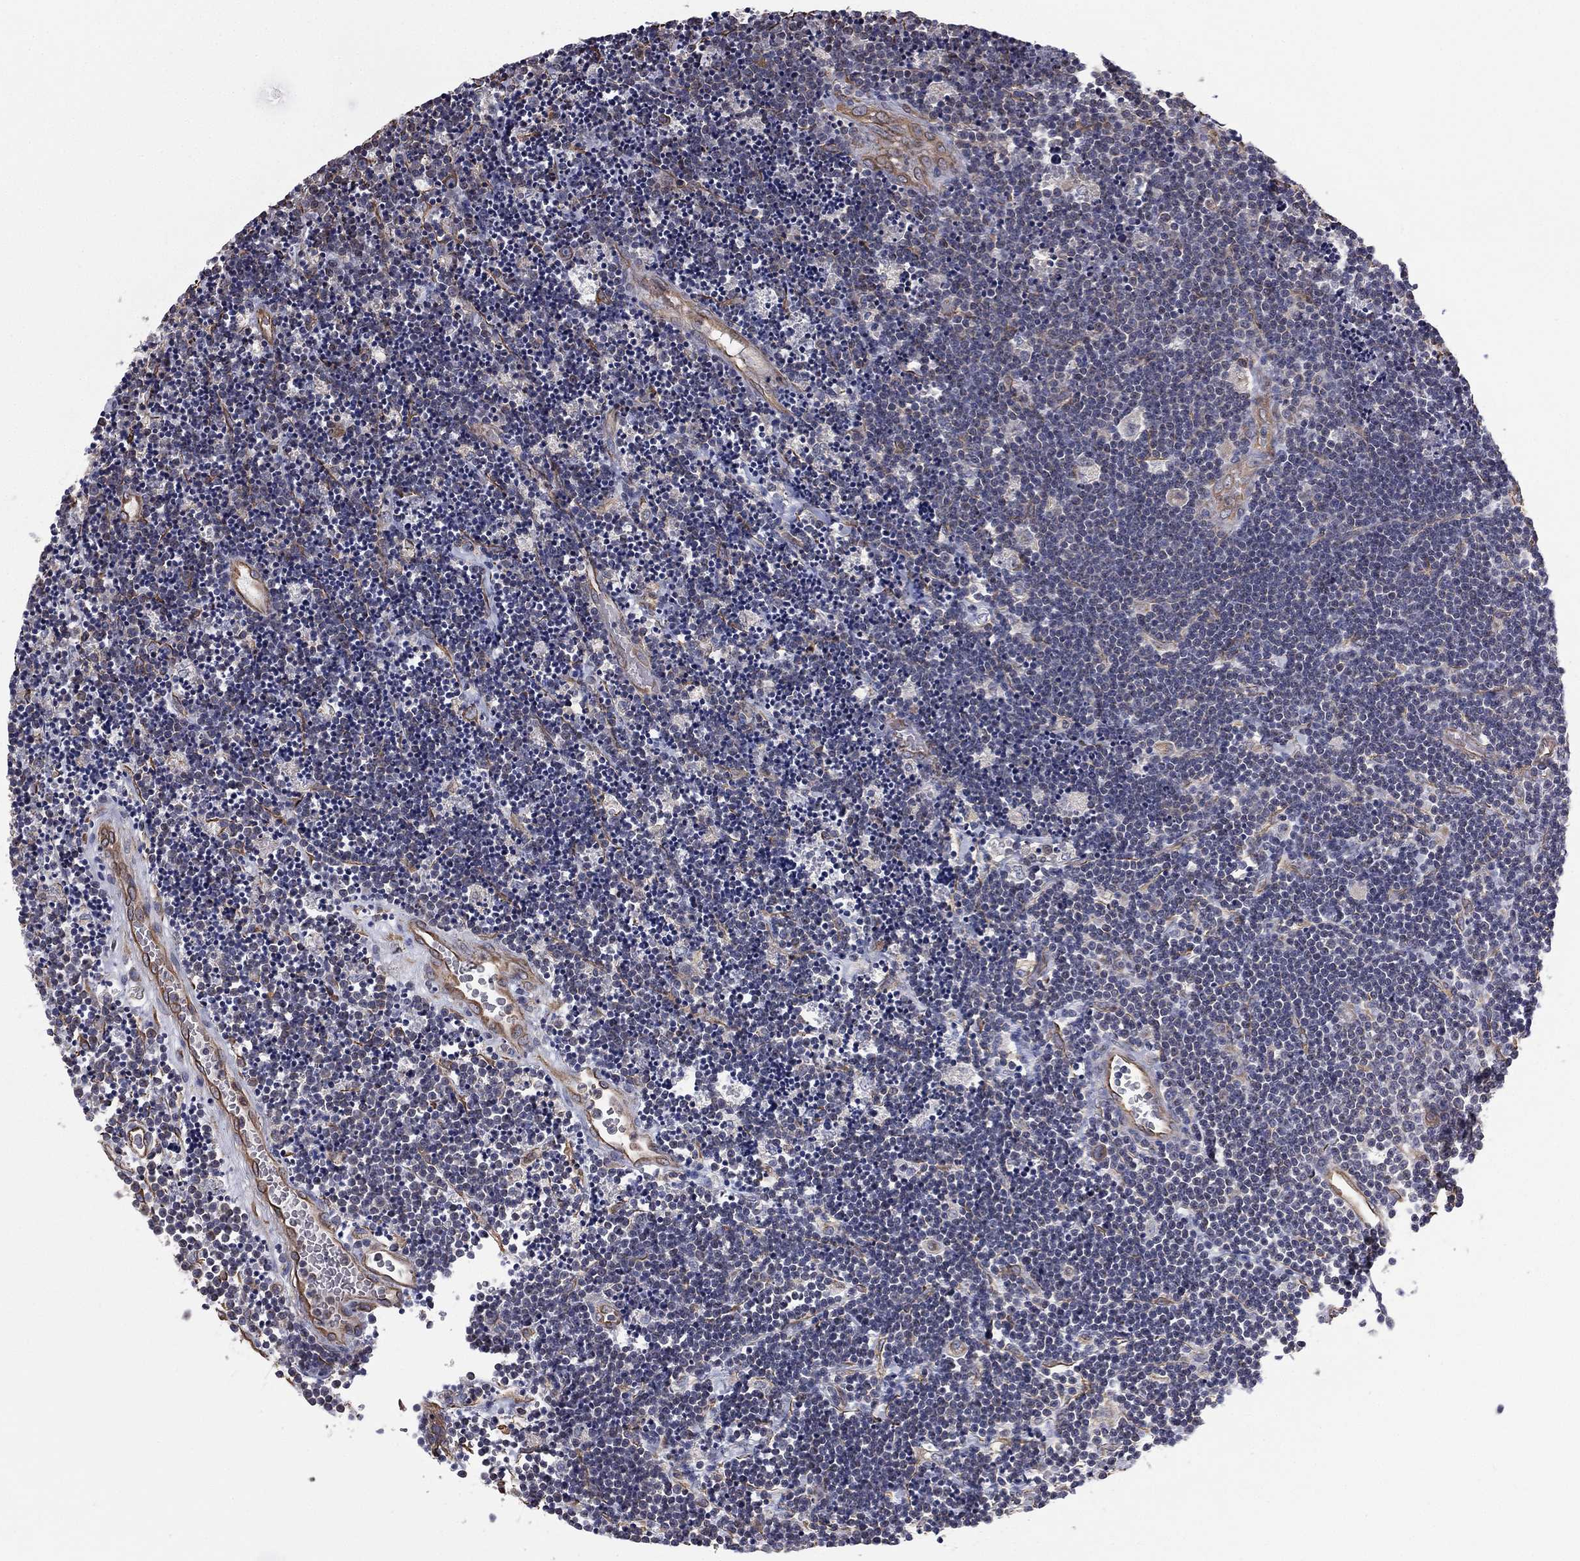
{"staining": {"intensity": "negative", "quantity": "none", "location": "none"}, "tissue": "lymphoma", "cell_type": "Tumor cells", "image_type": "cancer", "snomed": [{"axis": "morphology", "description": "Malignant lymphoma, non-Hodgkin's type, Low grade"}, {"axis": "topography", "description": "Brain"}], "caption": "Lymphoma stained for a protein using immunohistochemistry (IHC) displays no staining tumor cells.", "gene": "SCUBE1", "patient": {"sex": "female", "age": 66}}